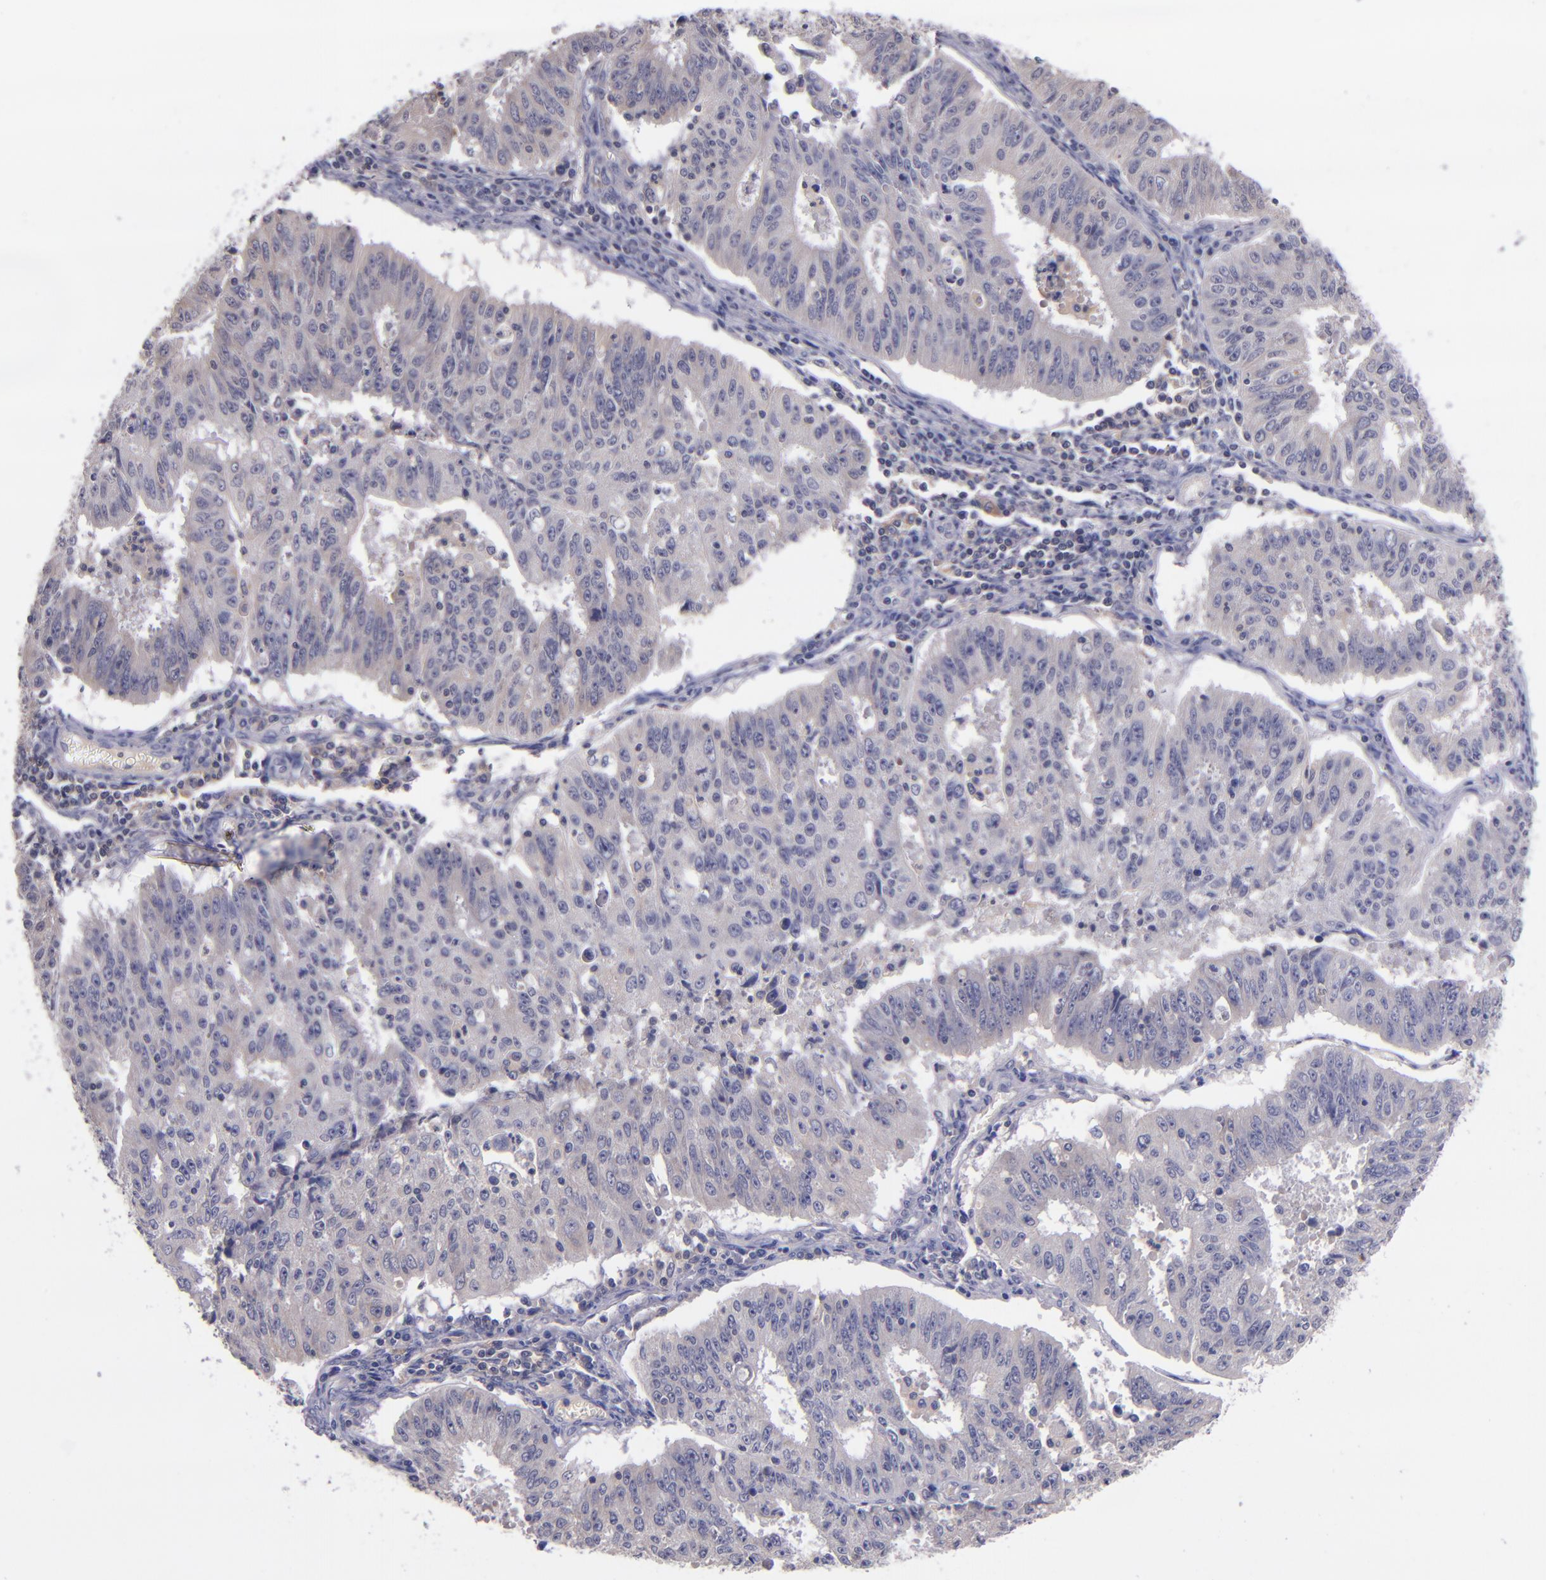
{"staining": {"intensity": "weak", "quantity": ">75%", "location": "cytoplasmic/membranous"}, "tissue": "endometrial cancer", "cell_type": "Tumor cells", "image_type": "cancer", "snomed": [{"axis": "morphology", "description": "Adenocarcinoma, NOS"}, {"axis": "topography", "description": "Endometrium"}], "caption": "The micrograph demonstrates immunohistochemical staining of endometrial cancer (adenocarcinoma). There is weak cytoplasmic/membranous positivity is appreciated in approximately >75% of tumor cells.", "gene": "RBP4", "patient": {"sex": "female", "age": 42}}